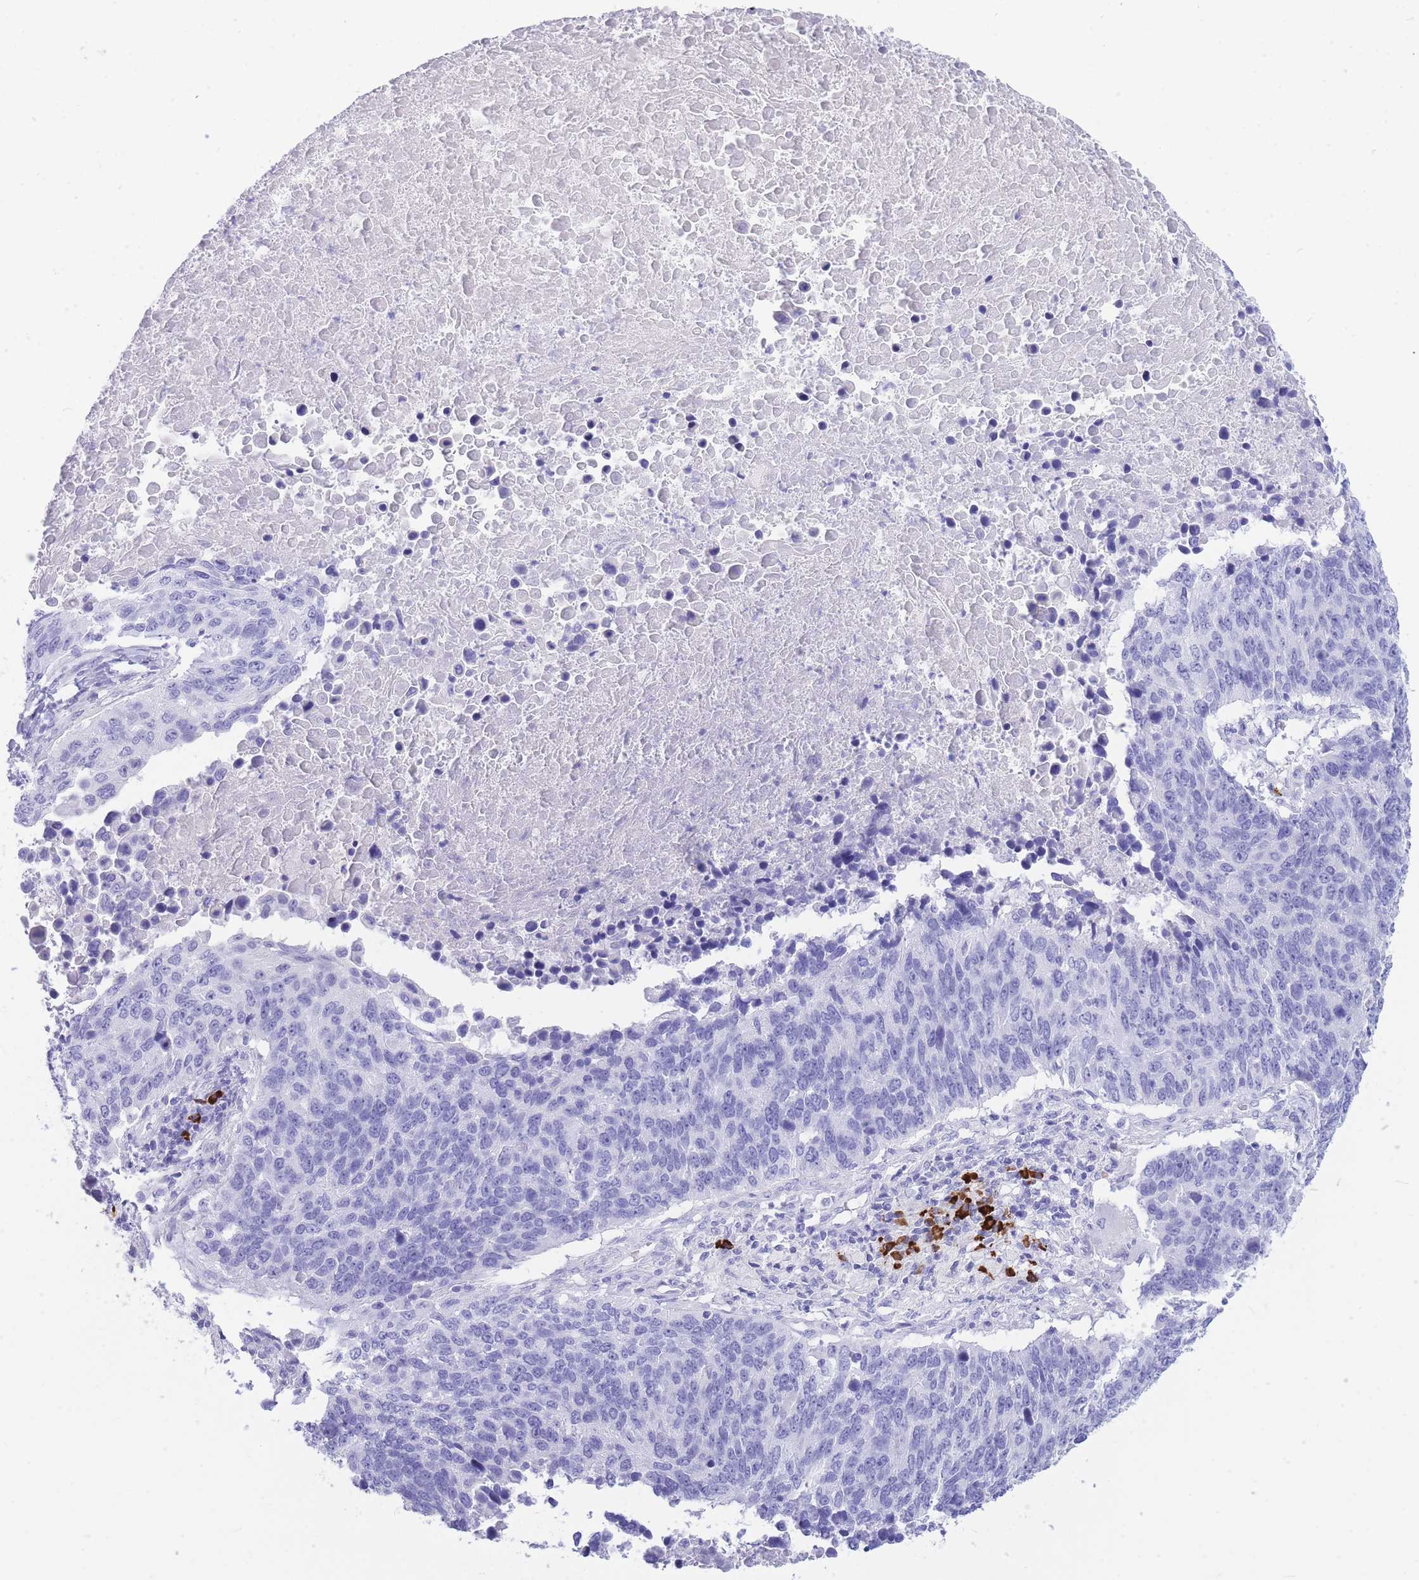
{"staining": {"intensity": "negative", "quantity": "none", "location": "none"}, "tissue": "lung cancer", "cell_type": "Tumor cells", "image_type": "cancer", "snomed": [{"axis": "morphology", "description": "Normal tissue, NOS"}, {"axis": "morphology", "description": "Squamous cell carcinoma, NOS"}, {"axis": "topography", "description": "Lymph node"}, {"axis": "topography", "description": "Lung"}], "caption": "DAB (3,3'-diaminobenzidine) immunohistochemical staining of lung cancer (squamous cell carcinoma) displays no significant positivity in tumor cells.", "gene": "ZFP62", "patient": {"sex": "male", "age": 66}}